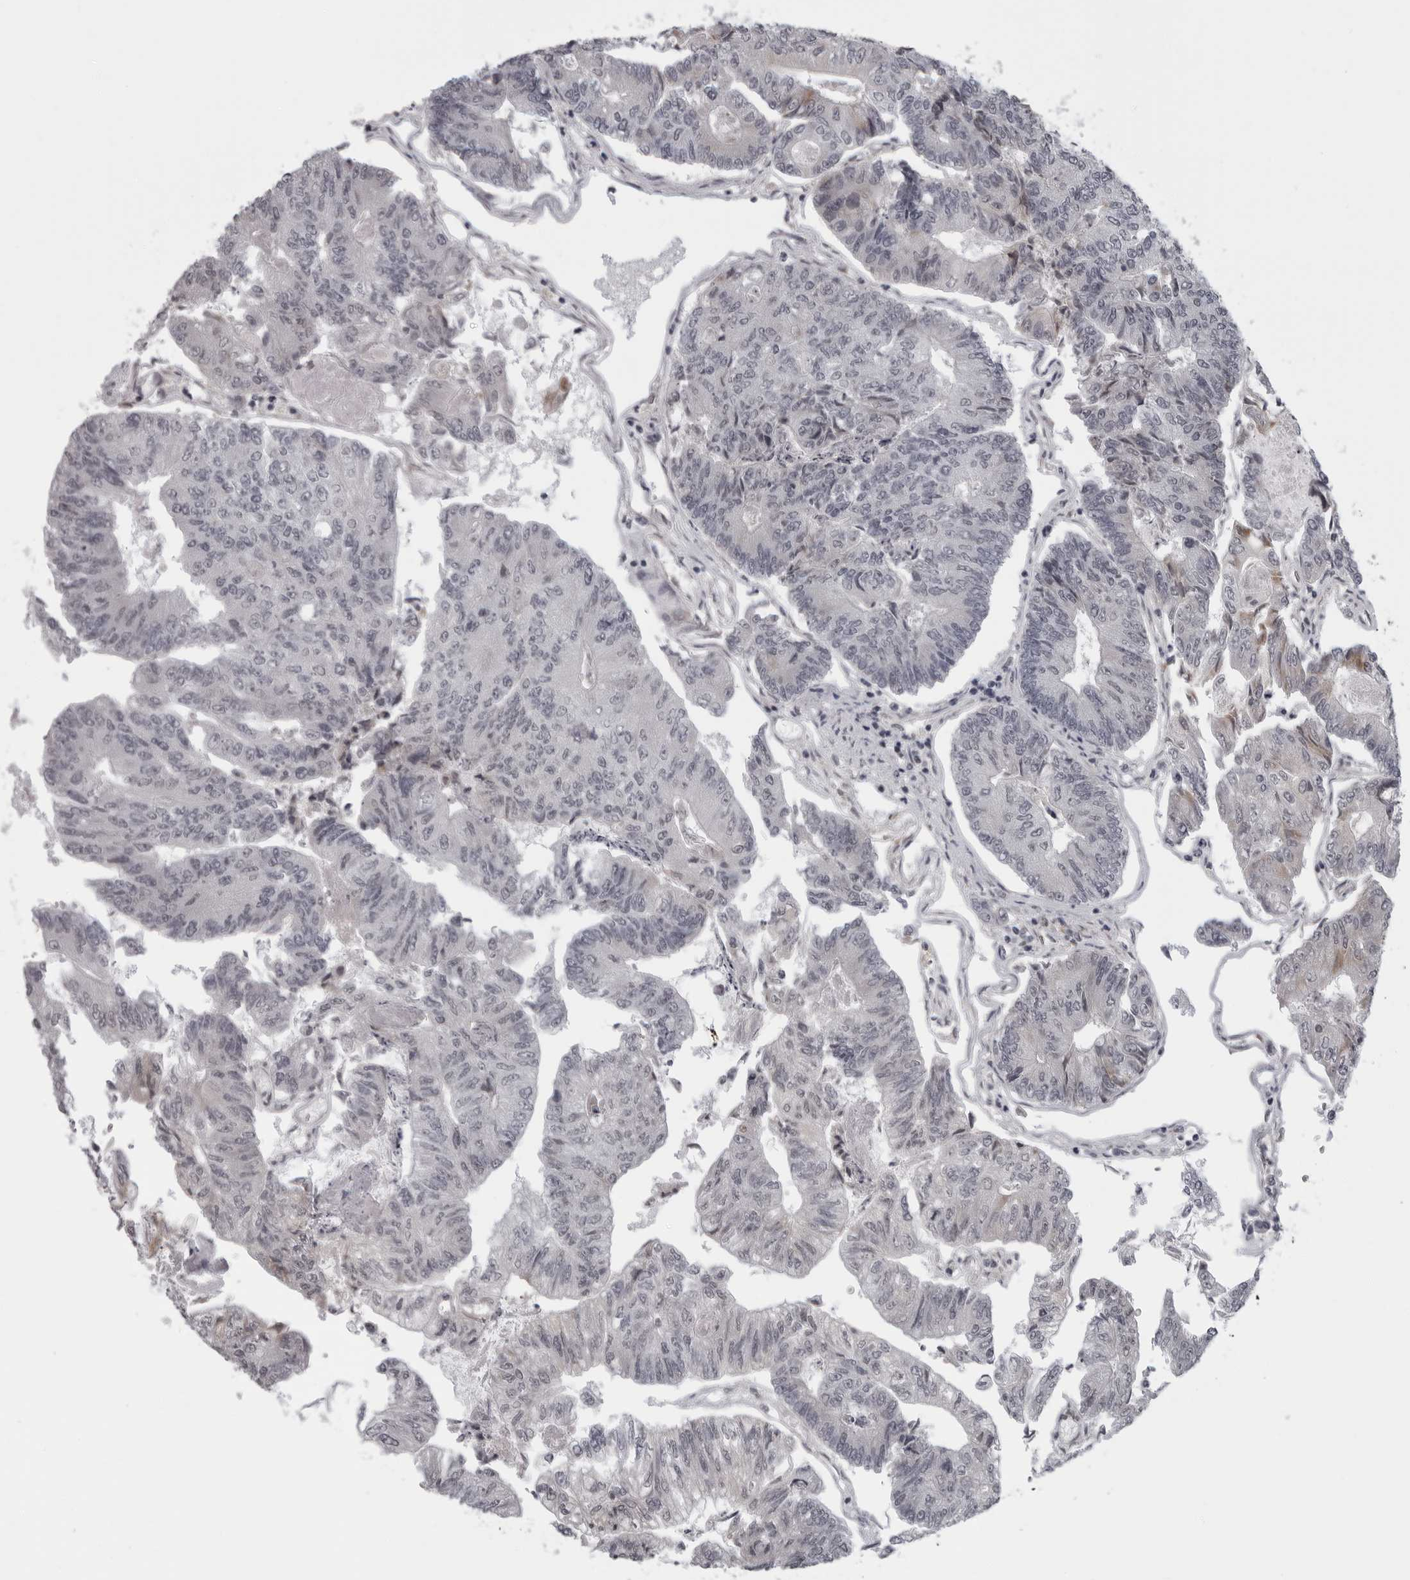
{"staining": {"intensity": "negative", "quantity": "none", "location": "none"}, "tissue": "colorectal cancer", "cell_type": "Tumor cells", "image_type": "cancer", "snomed": [{"axis": "morphology", "description": "Adenocarcinoma, NOS"}, {"axis": "topography", "description": "Colon"}], "caption": "A micrograph of adenocarcinoma (colorectal) stained for a protein exhibits no brown staining in tumor cells.", "gene": "MAPK12", "patient": {"sex": "female", "age": 67}}